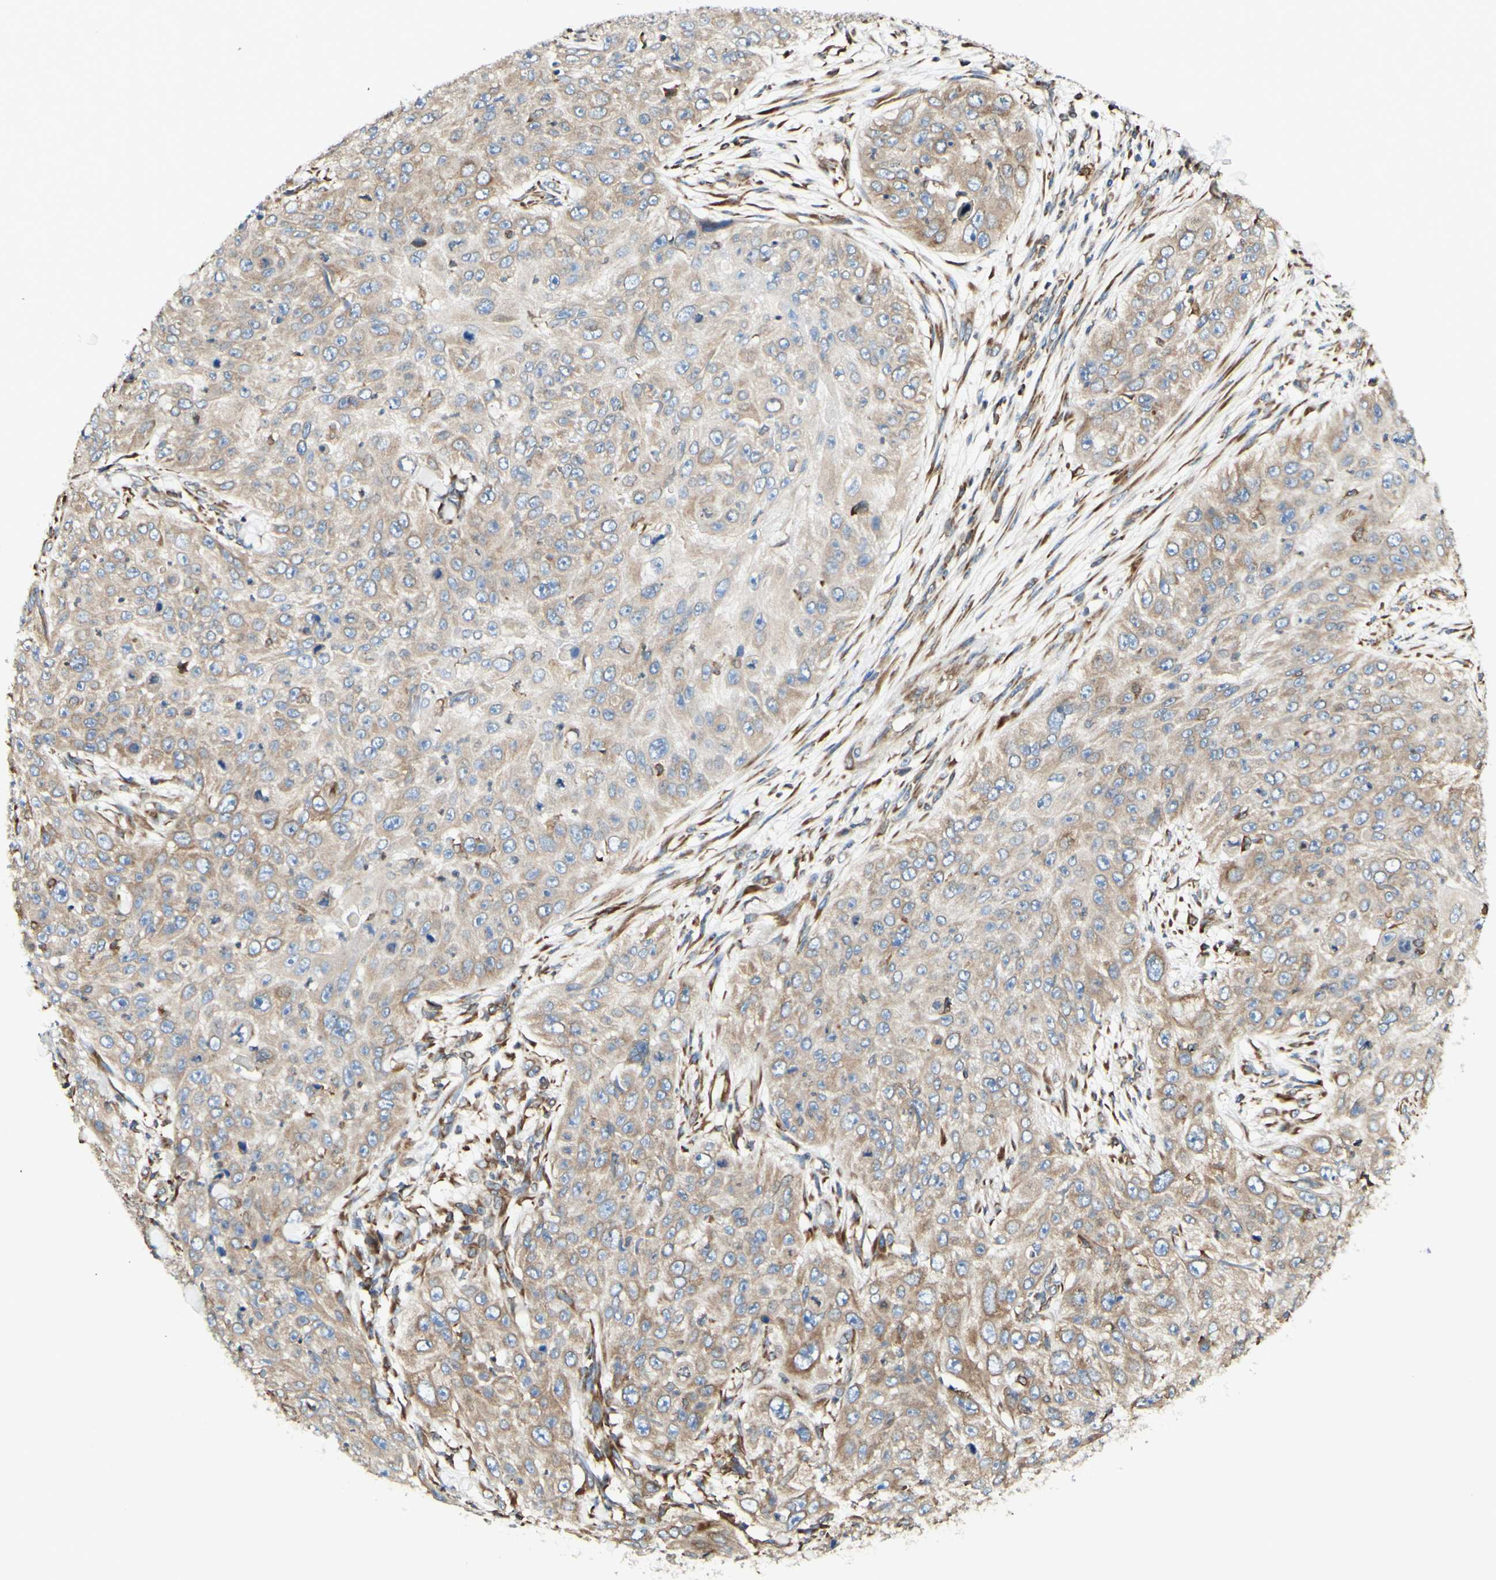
{"staining": {"intensity": "weak", "quantity": ">75%", "location": "cytoplasmic/membranous"}, "tissue": "skin cancer", "cell_type": "Tumor cells", "image_type": "cancer", "snomed": [{"axis": "morphology", "description": "Squamous cell carcinoma, NOS"}, {"axis": "topography", "description": "Skin"}], "caption": "This photomicrograph shows immunohistochemistry (IHC) staining of human squamous cell carcinoma (skin), with low weak cytoplasmic/membranous expression in approximately >75% of tumor cells.", "gene": "DNAJB11", "patient": {"sex": "female", "age": 80}}